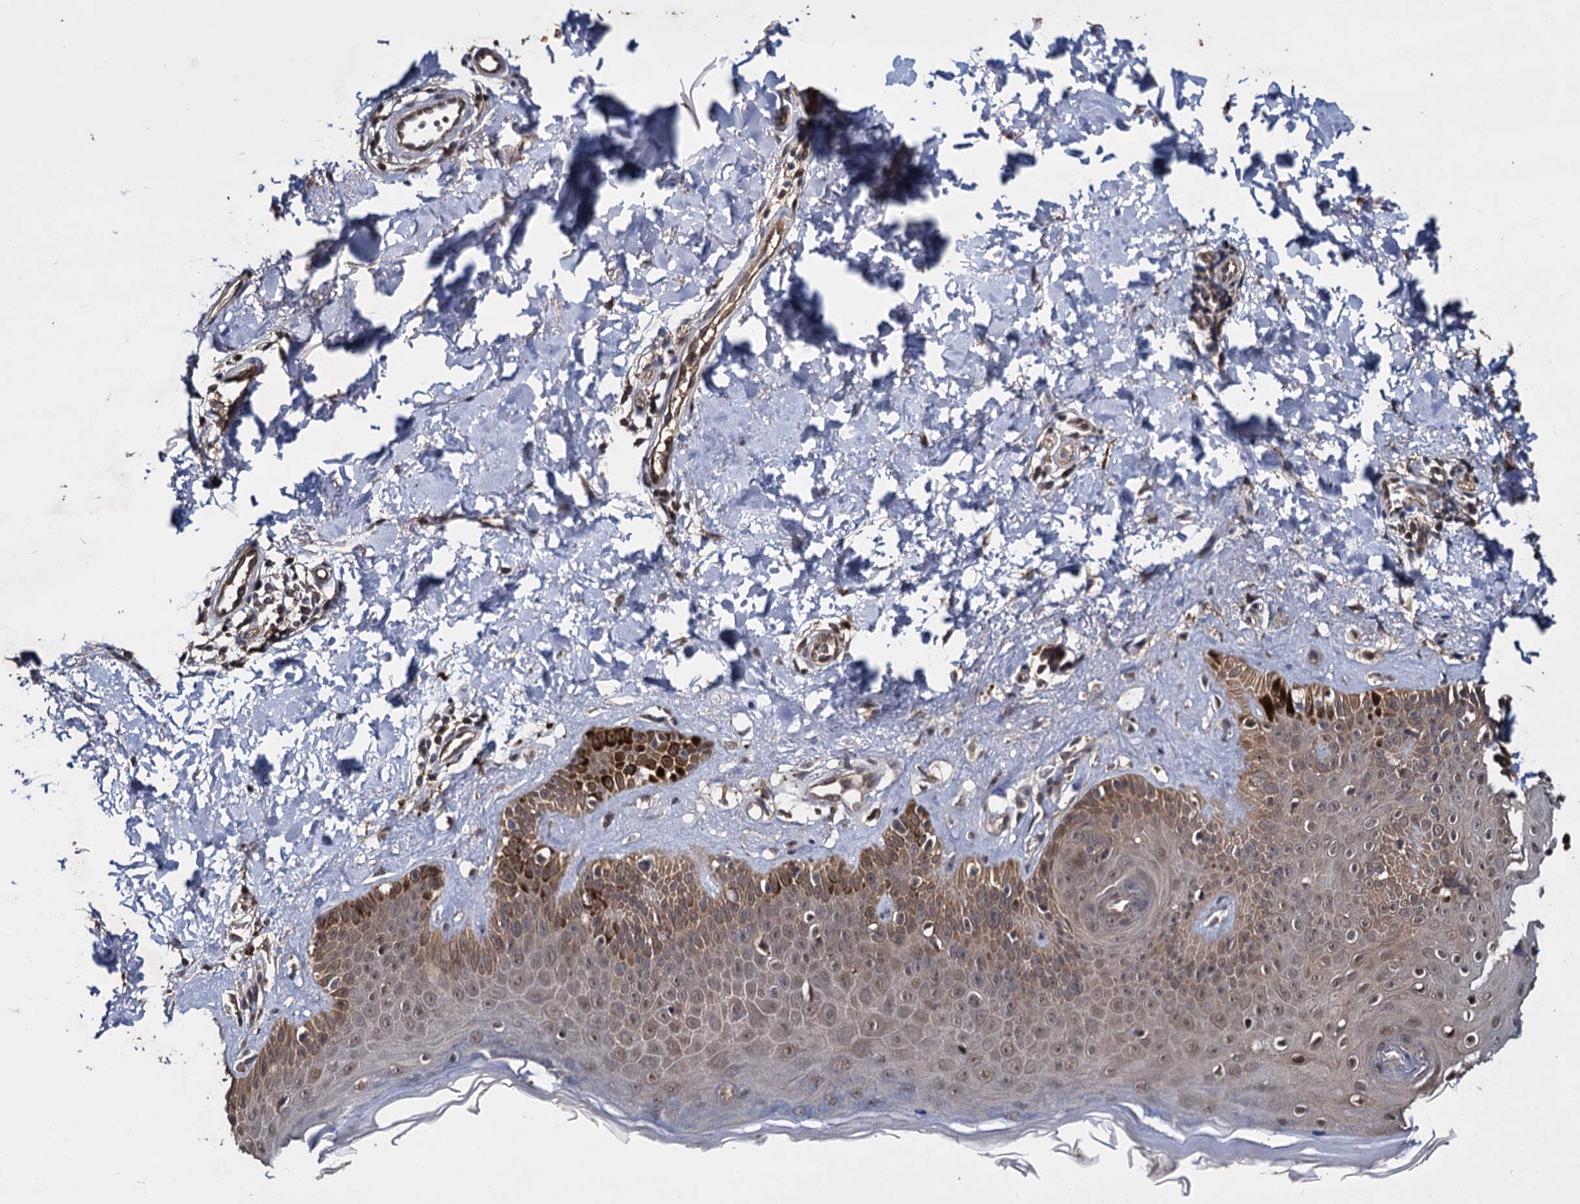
{"staining": {"intensity": "moderate", "quantity": ">75%", "location": "cytoplasmic/membranous,nuclear"}, "tissue": "skin", "cell_type": "Fibroblasts", "image_type": "normal", "snomed": [{"axis": "morphology", "description": "Normal tissue, NOS"}, {"axis": "topography", "description": "Skin"}], "caption": "A photomicrograph showing moderate cytoplasmic/membranous,nuclear expression in approximately >75% of fibroblasts in normal skin, as visualized by brown immunohistochemical staining.", "gene": "SLC46A3", "patient": {"sex": "male", "age": 52}}